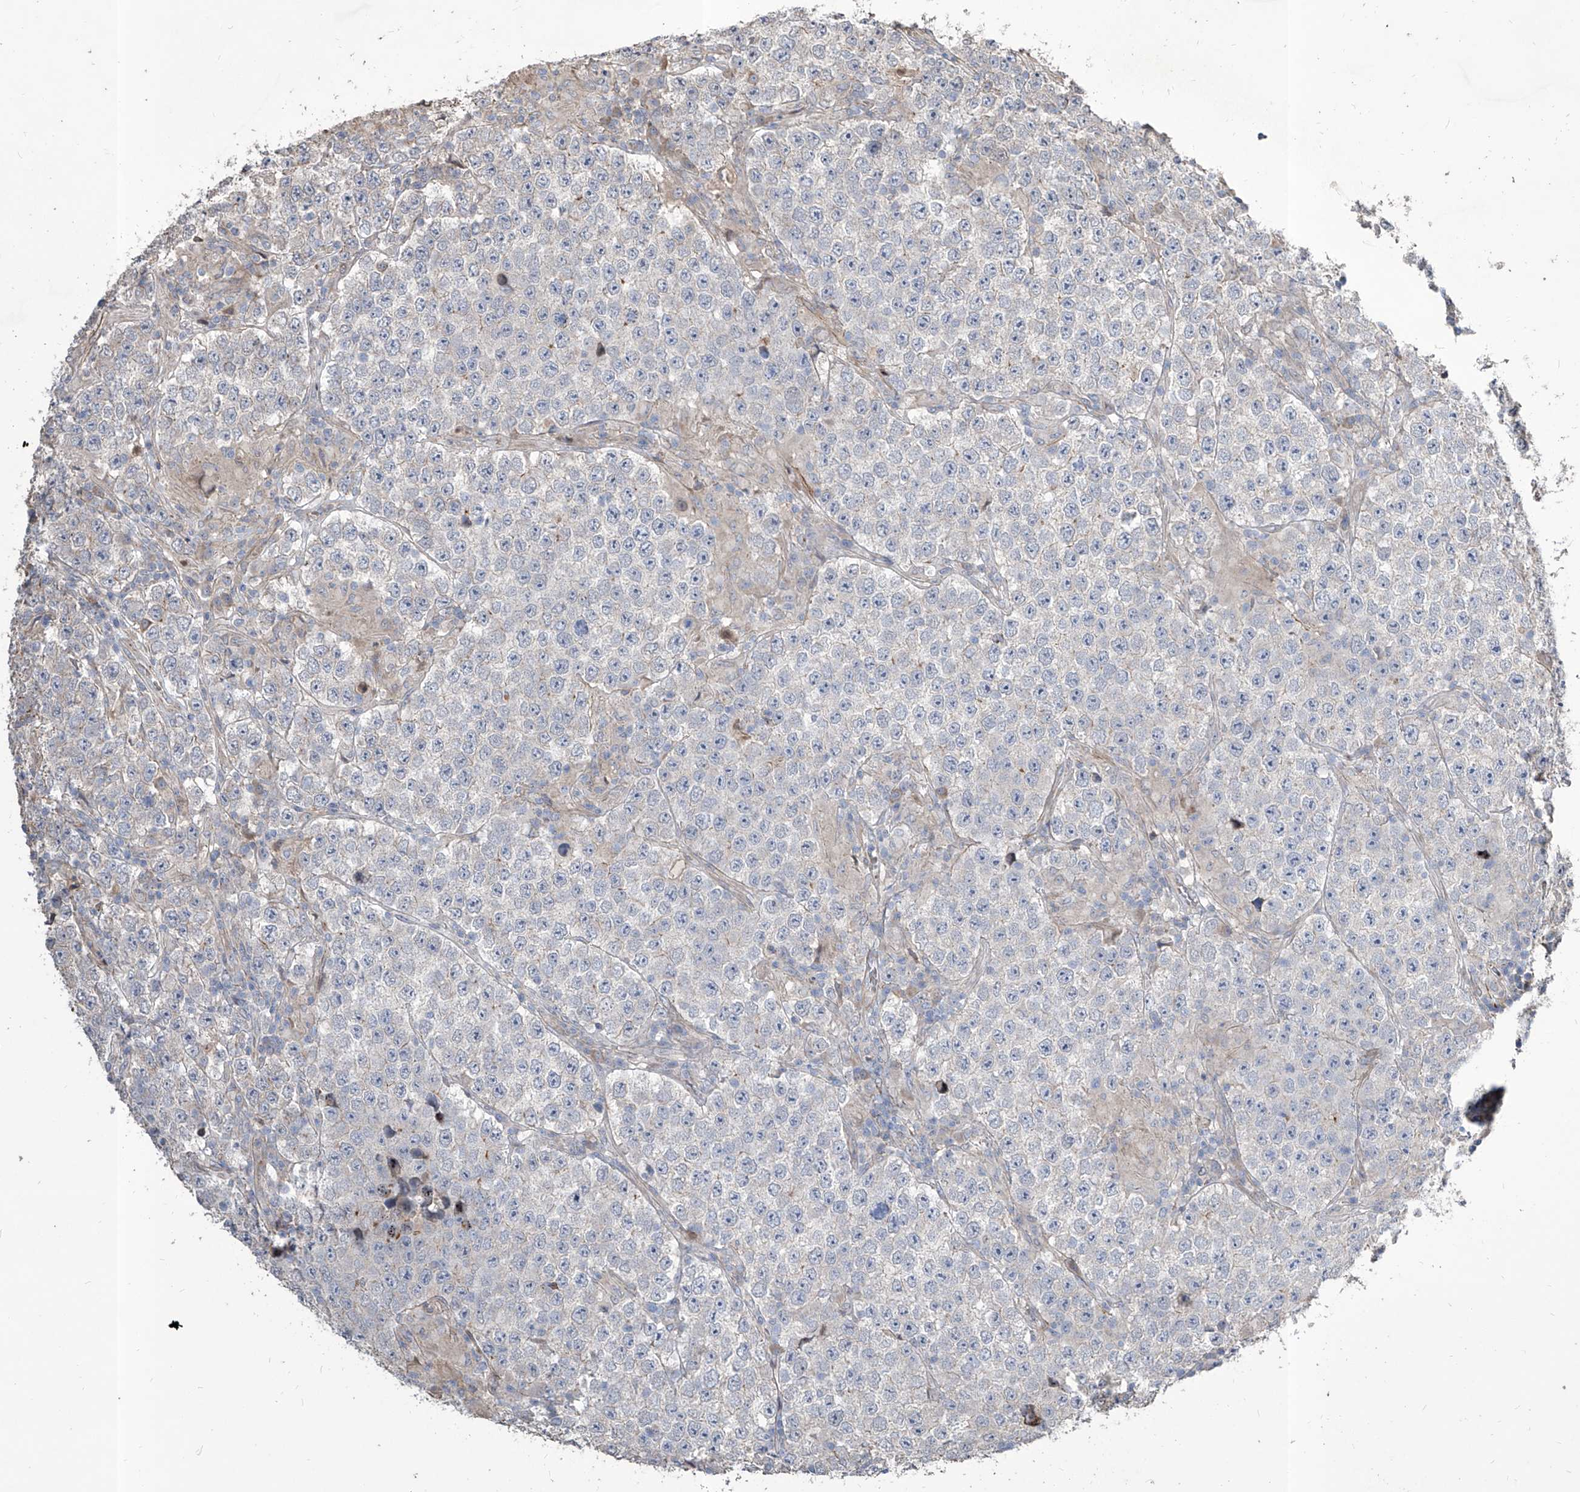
{"staining": {"intensity": "negative", "quantity": "none", "location": "none"}, "tissue": "testis cancer", "cell_type": "Tumor cells", "image_type": "cancer", "snomed": [{"axis": "morphology", "description": "Normal tissue, NOS"}, {"axis": "morphology", "description": "Urothelial carcinoma, High grade"}, {"axis": "morphology", "description": "Seminoma, NOS"}, {"axis": "morphology", "description": "Carcinoma, Embryonal, NOS"}, {"axis": "topography", "description": "Urinary bladder"}, {"axis": "topography", "description": "Testis"}], "caption": "Tumor cells are negative for brown protein staining in testis embryonal carcinoma.", "gene": "FAM83B", "patient": {"sex": "male", "age": 41}}